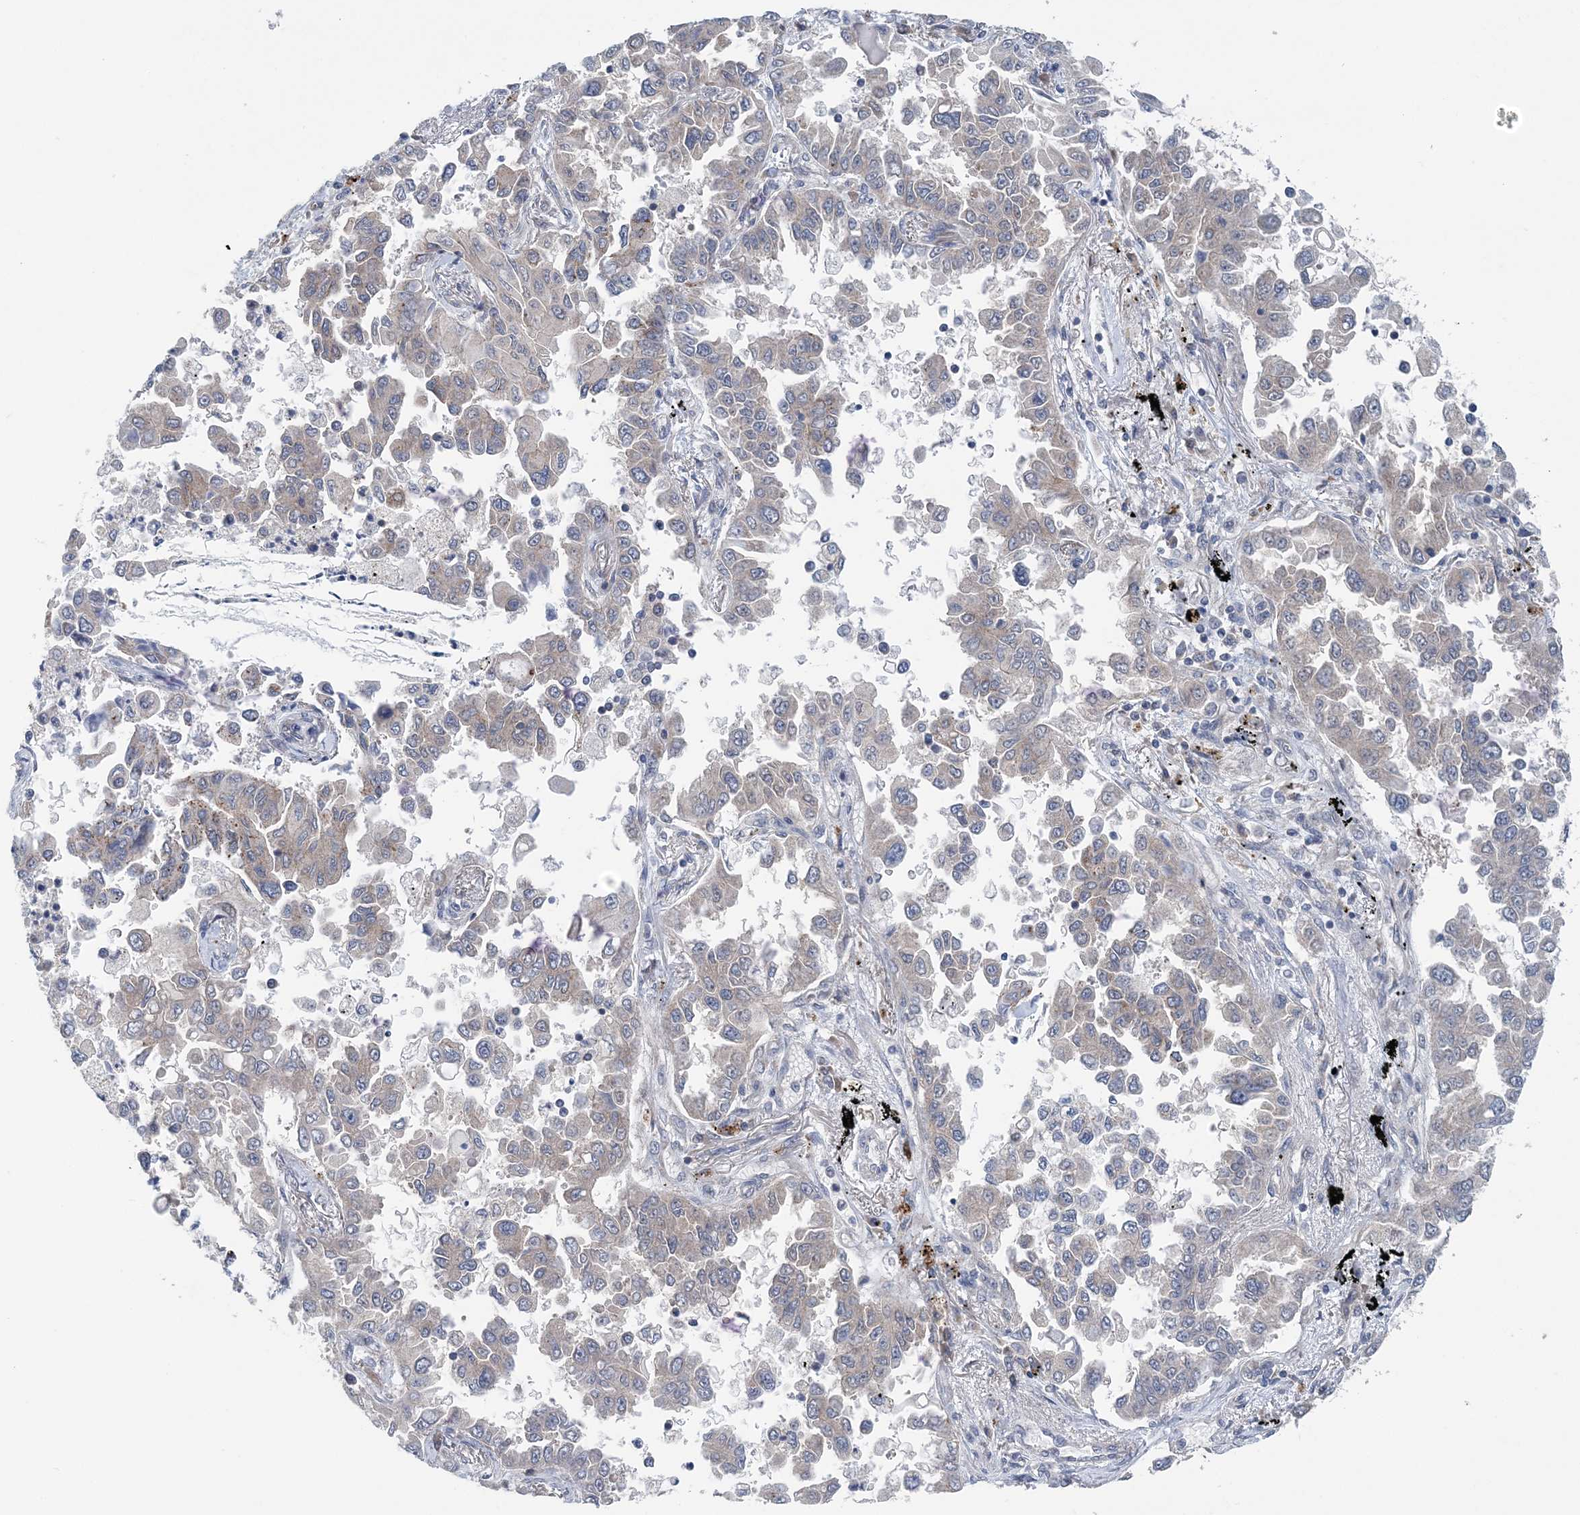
{"staining": {"intensity": "moderate", "quantity": "25%-75%", "location": "cytoplasmic/membranous"}, "tissue": "lung cancer", "cell_type": "Tumor cells", "image_type": "cancer", "snomed": [{"axis": "morphology", "description": "Adenocarcinoma, NOS"}, {"axis": "topography", "description": "Lung"}], "caption": "Adenocarcinoma (lung) tissue shows moderate cytoplasmic/membranous expression in about 25%-75% of tumor cells", "gene": "COPE", "patient": {"sex": "female", "age": 67}}